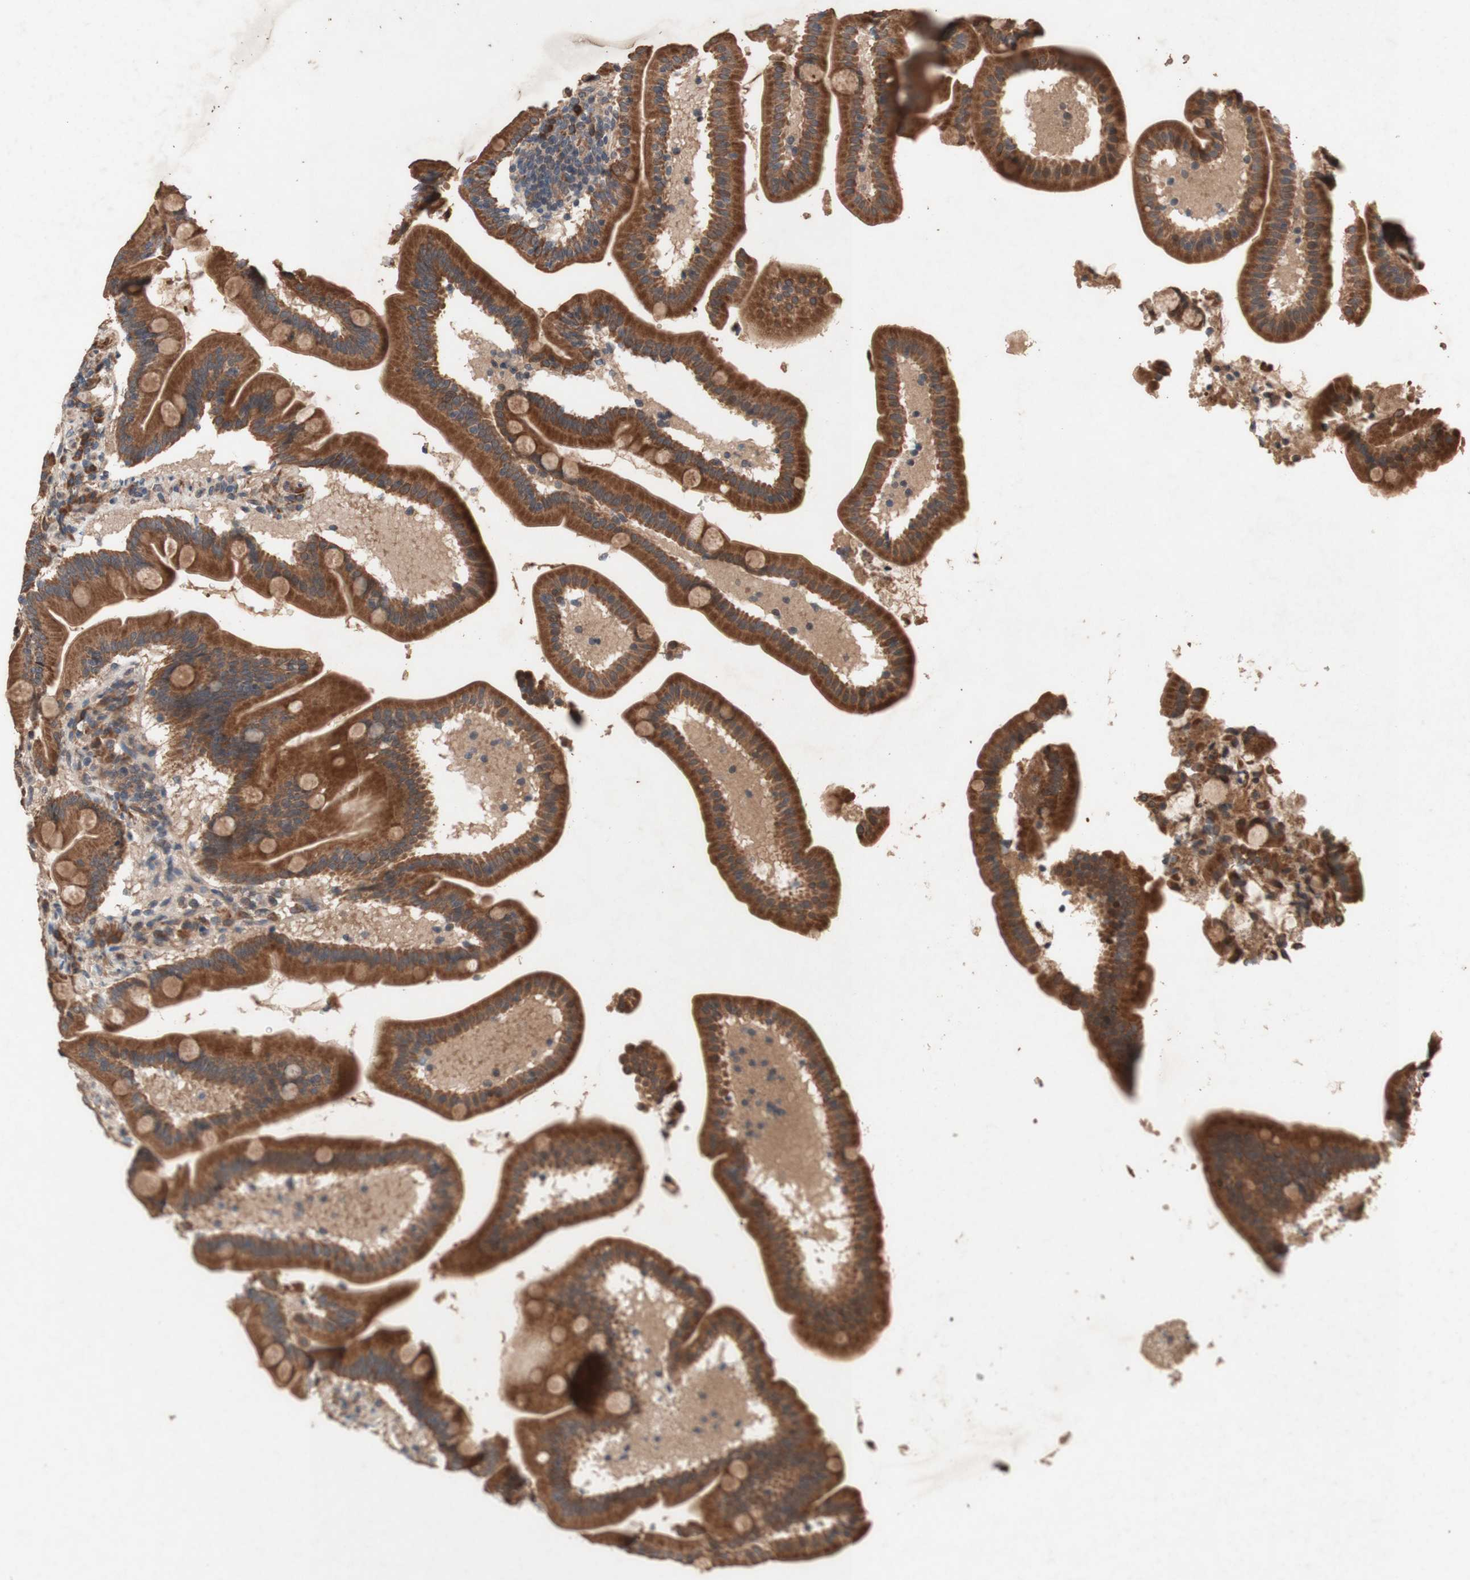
{"staining": {"intensity": "strong", "quantity": ">75%", "location": "cytoplasmic/membranous"}, "tissue": "duodenum", "cell_type": "Glandular cells", "image_type": "normal", "snomed": [{"axis": "morphology", "description": "Normal tissue, NOS"}, {"axis": "topography", "description": "Duodenum"}], "caption": "There is high levels of strong cytoplasmic/membranous positivity in glandular cells of normal duodenum, as demonstrated by immunohistochemical staining (brown color).", "gene": "DDOST", "patient": {"sex": "male", "age": 54}}